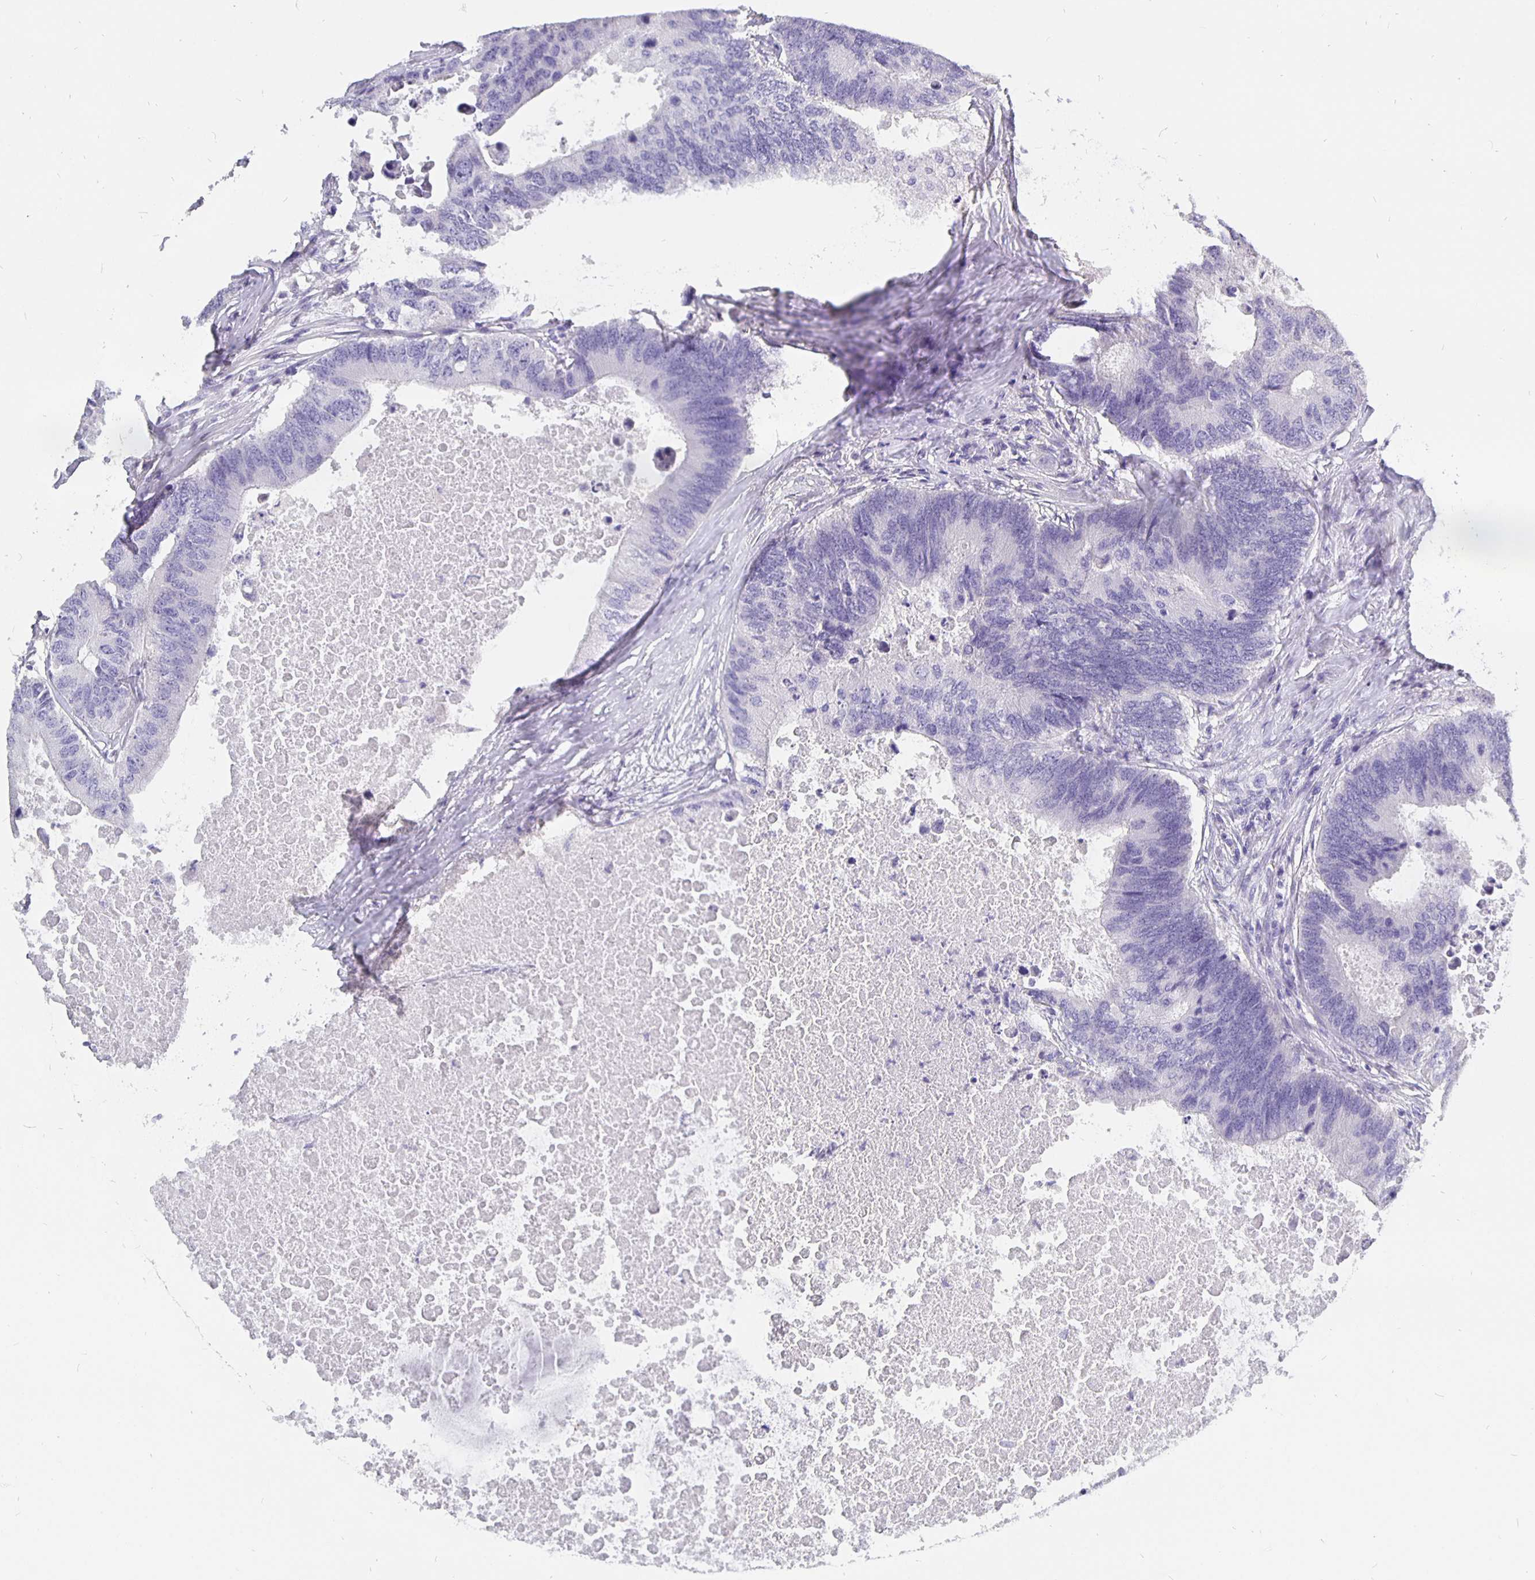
{"staining": {"intensity": "negative", "quantity": "none", "location": "none"}, "tissue": "colorectal cancer", "cell_type": "Tumor cells", "image_type": "cancer", "snomed": [{"axis": "morphology", "description": "Adenocarcinoma, NOS"}, {"axis": "topography", "description": "Colon"}], "caption": "An immunohistochemistry (IHC) micrograph of colorectal adenocarcinoma is shown. There is no staining in tumor cells of colorectal adenocarcinoma.", "gene": "CFAP74", "patient": {"sex": "male", "age": 71}}